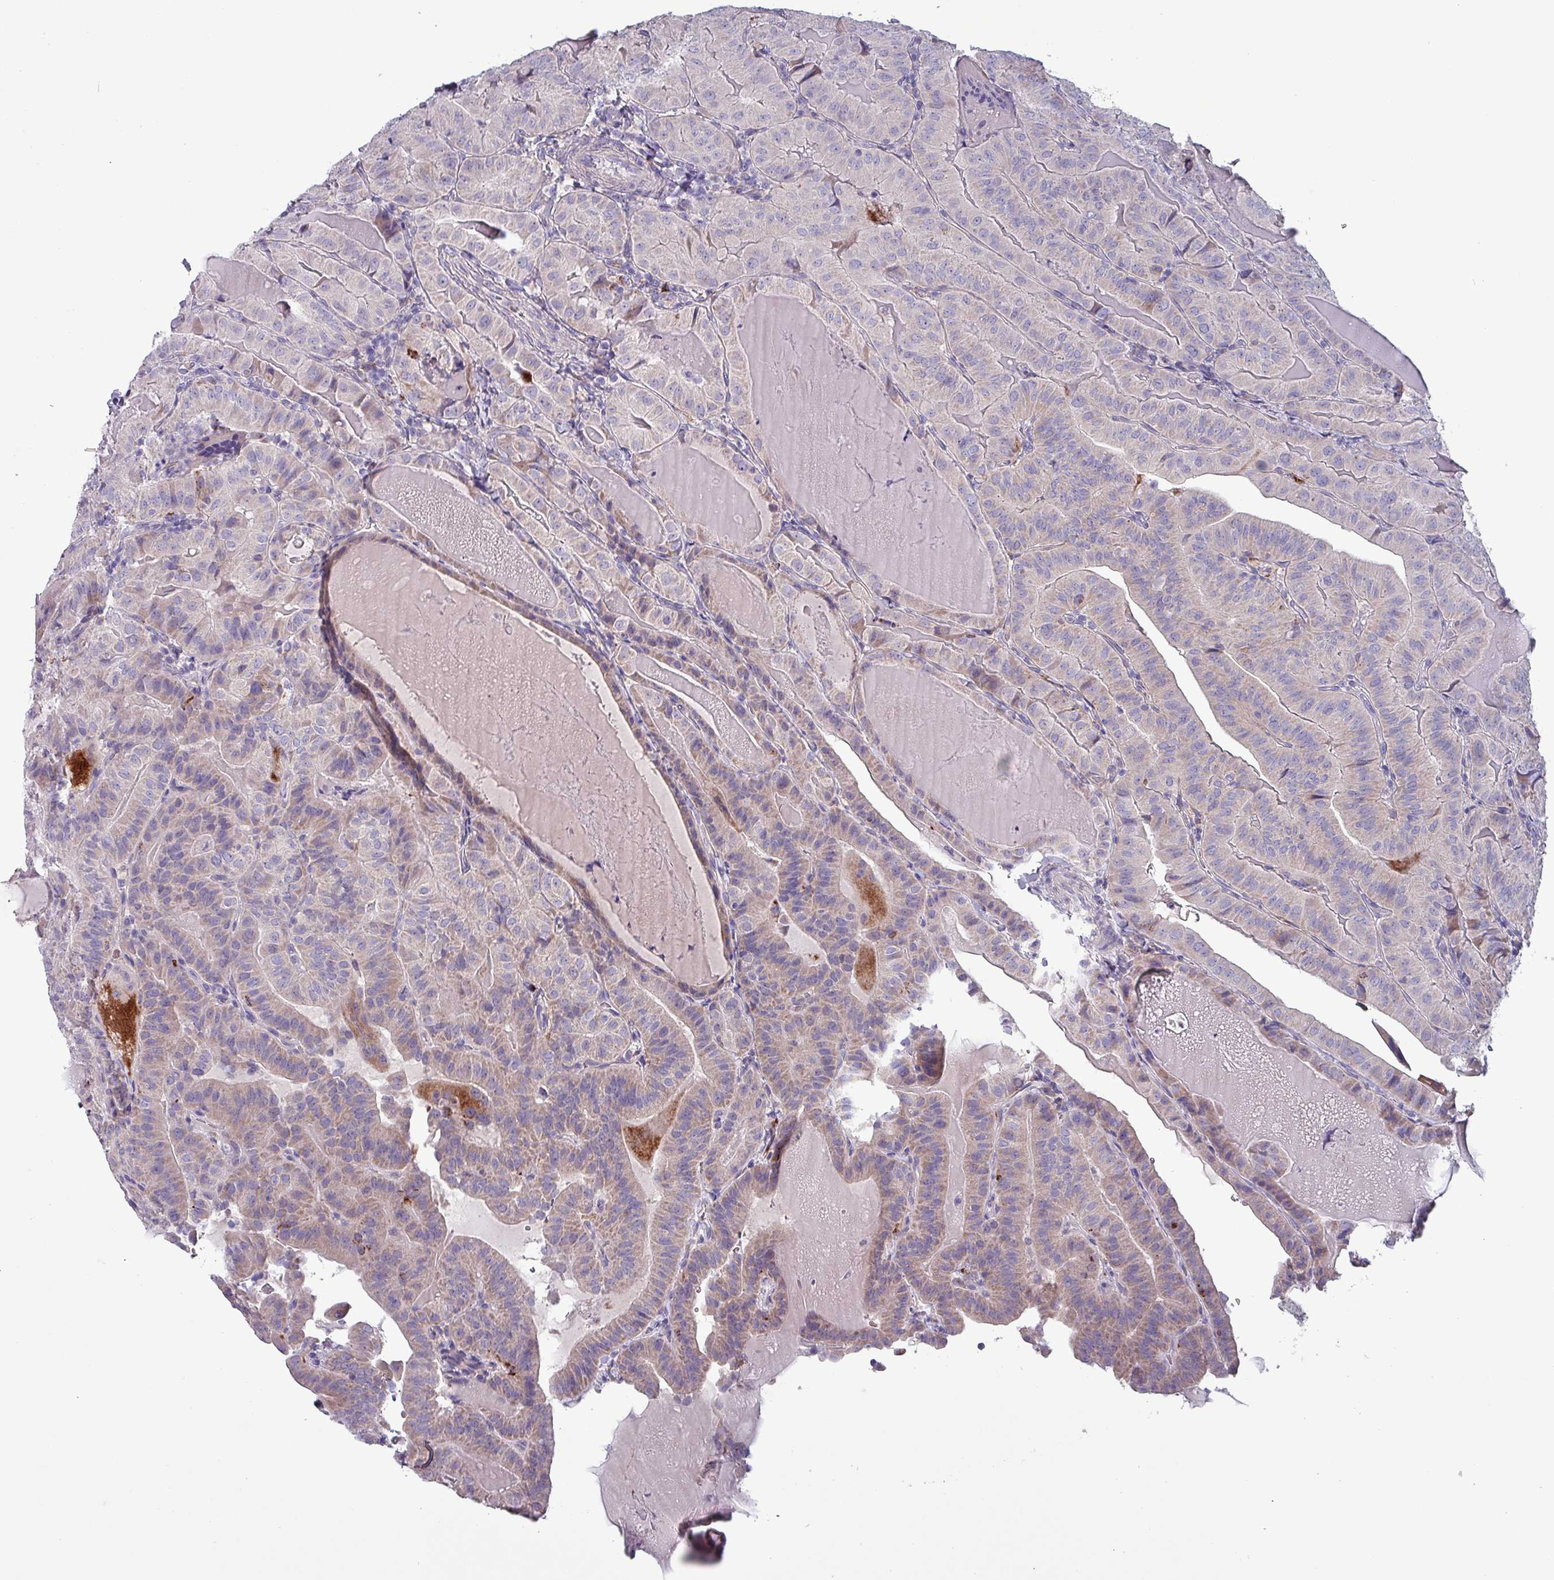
{"staining": {"intensity": "weak", "quantity": "<25%", "location": "cytoplasmic/membranous"}, "tissue": "thyroid cancer", "cell_type": "Tumor cells", "image_type": "cancer", "snomed": [{"axis": "morphology", "description": "Papillary adenocarcinoma, NOS"}, {"axis": "topography", "description": "Thyroid gland"}], "caption": "Immunohistochemical staining of human papillary adenocarcinoma (thyroid) shows no significant staining in tumor cells.", "gene": "HSD3B7", "patient": {"sex": "female", "age": 68}}